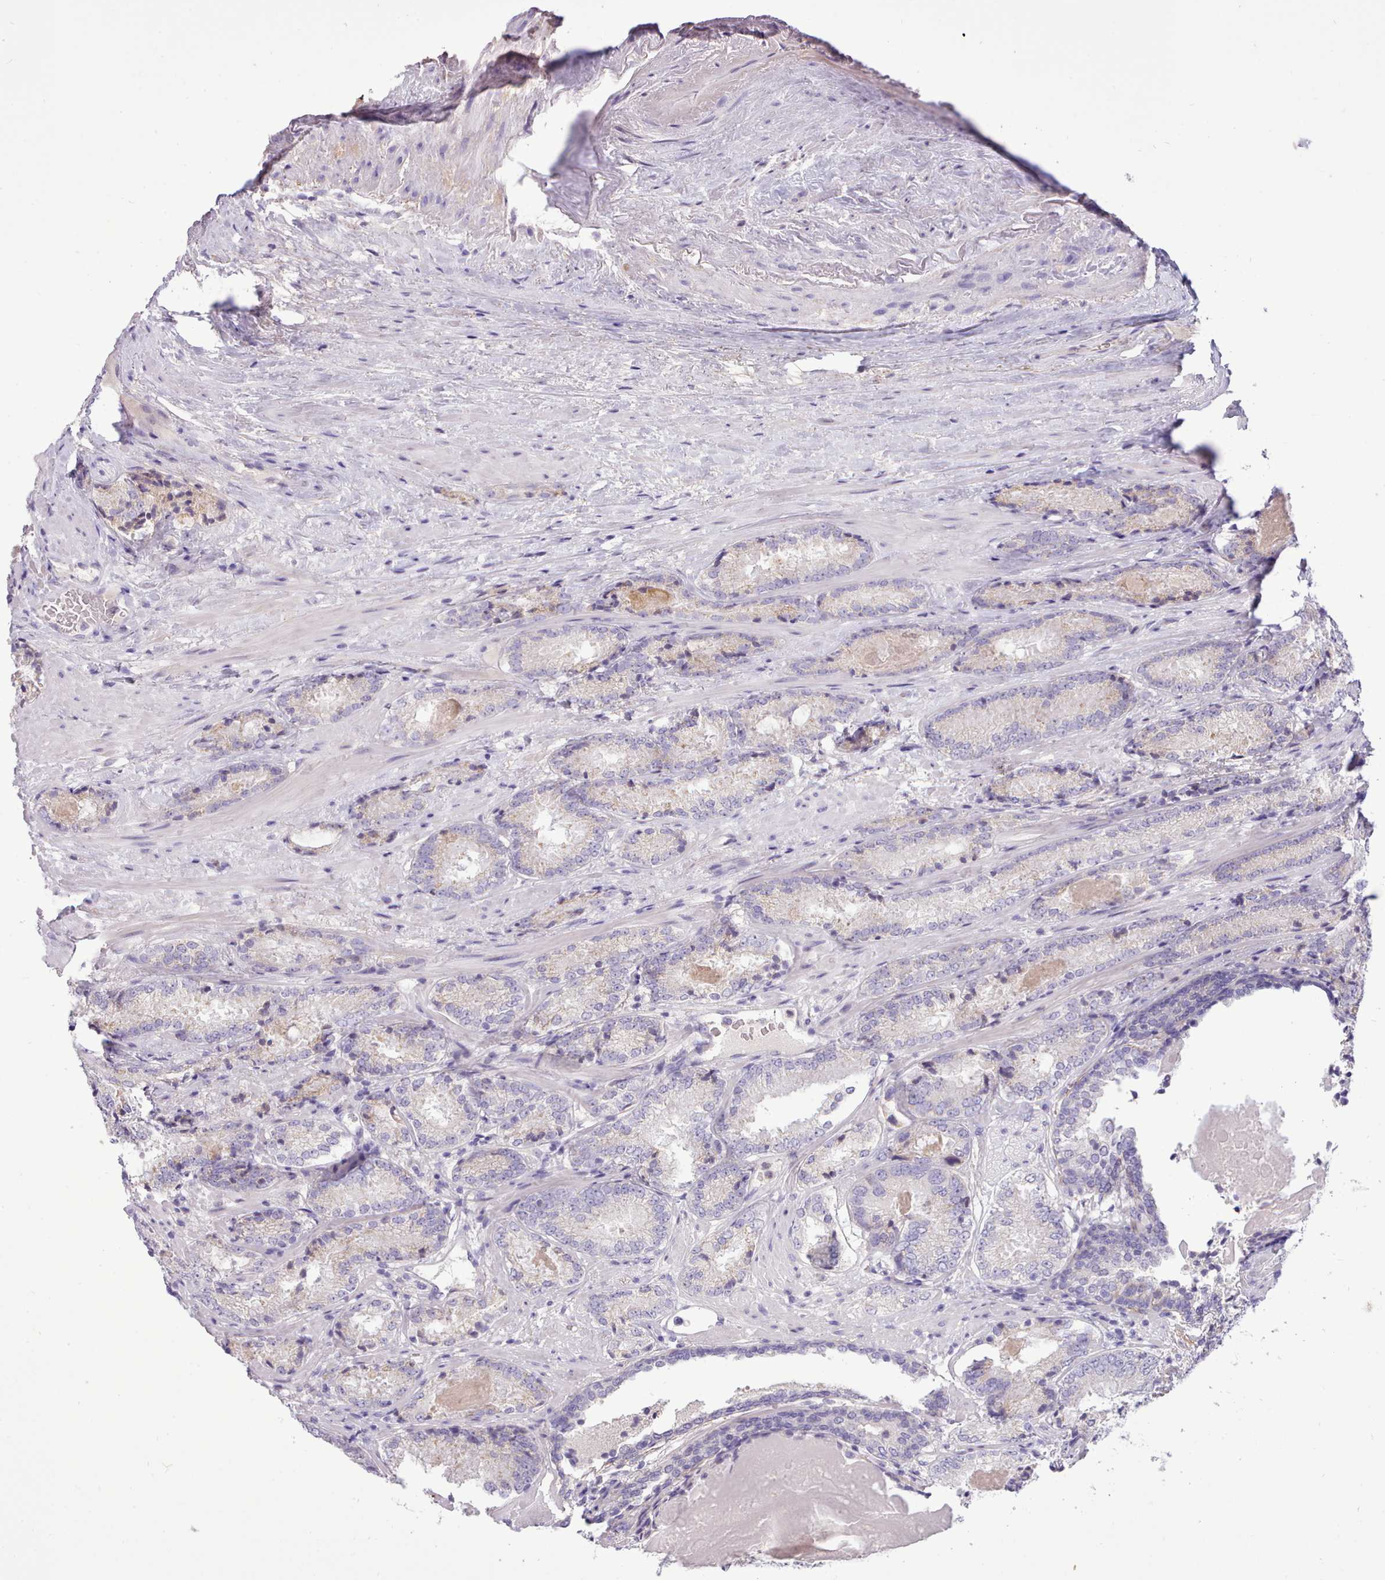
{"staining": {"intensity": "negative", "quantity": "none", "location": "none"}, "tissue": "prostate cancer", "cell_type": "Tumor cells", "image_type": "cancer", "snomed": [{"axis": "morphology", "description": "Adenocarcinoma, High grade"}, {"axis": "topography", "description": "Prostate"}], "caption": "High magnification brightfield microscopy of prostate high-grade adenocarcinoma stained with DAB (3,3'-diaminobenzidine) (brown) and counterstained with hematoxylin (blue): tumor cells show no significant positivity.", "gene": "CYP2A13", "patient": {"sex": "male", "age": 63}}